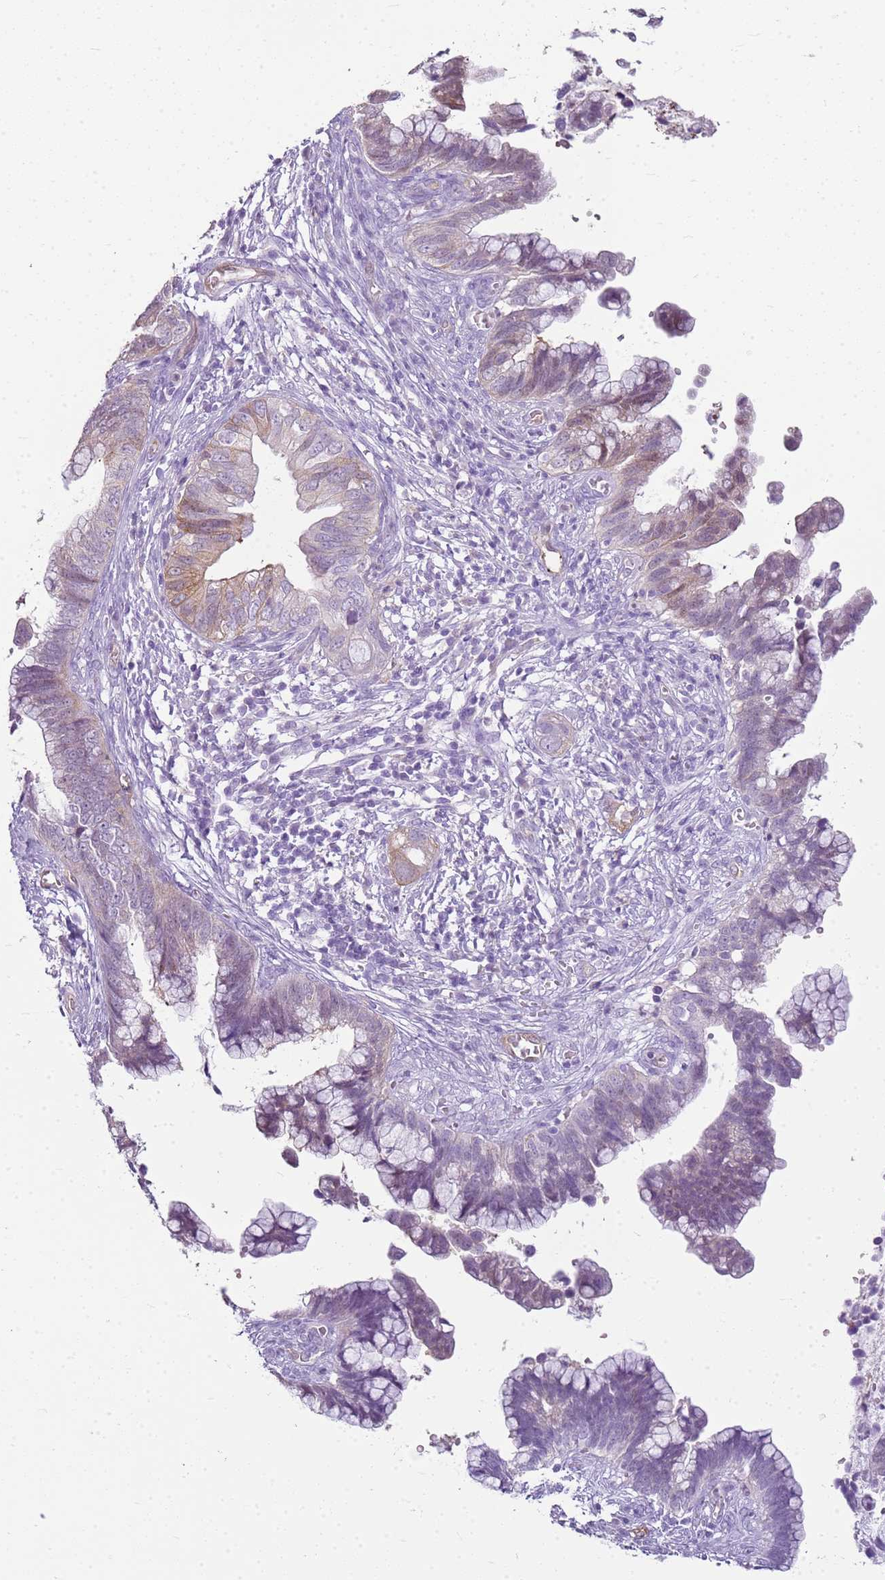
{"staining": {"intensity": "weak", "quantity": "<25%", "location": "cytoplasmic/membranous"}, "tissue": "cervical cancer", "cell_type": "Tumor cells", "image_type": "cancer", "snomed": [{"axis": "morphology", "description": "Adenocarcinoma, NOS"}, {"axis": "topography", "description": "Cervix"}], "caption": "Tumor cells show no significant staining in cervical cancer.", "gene": "SULT1E1", "patient": {"sex": "female", "age": 44}}